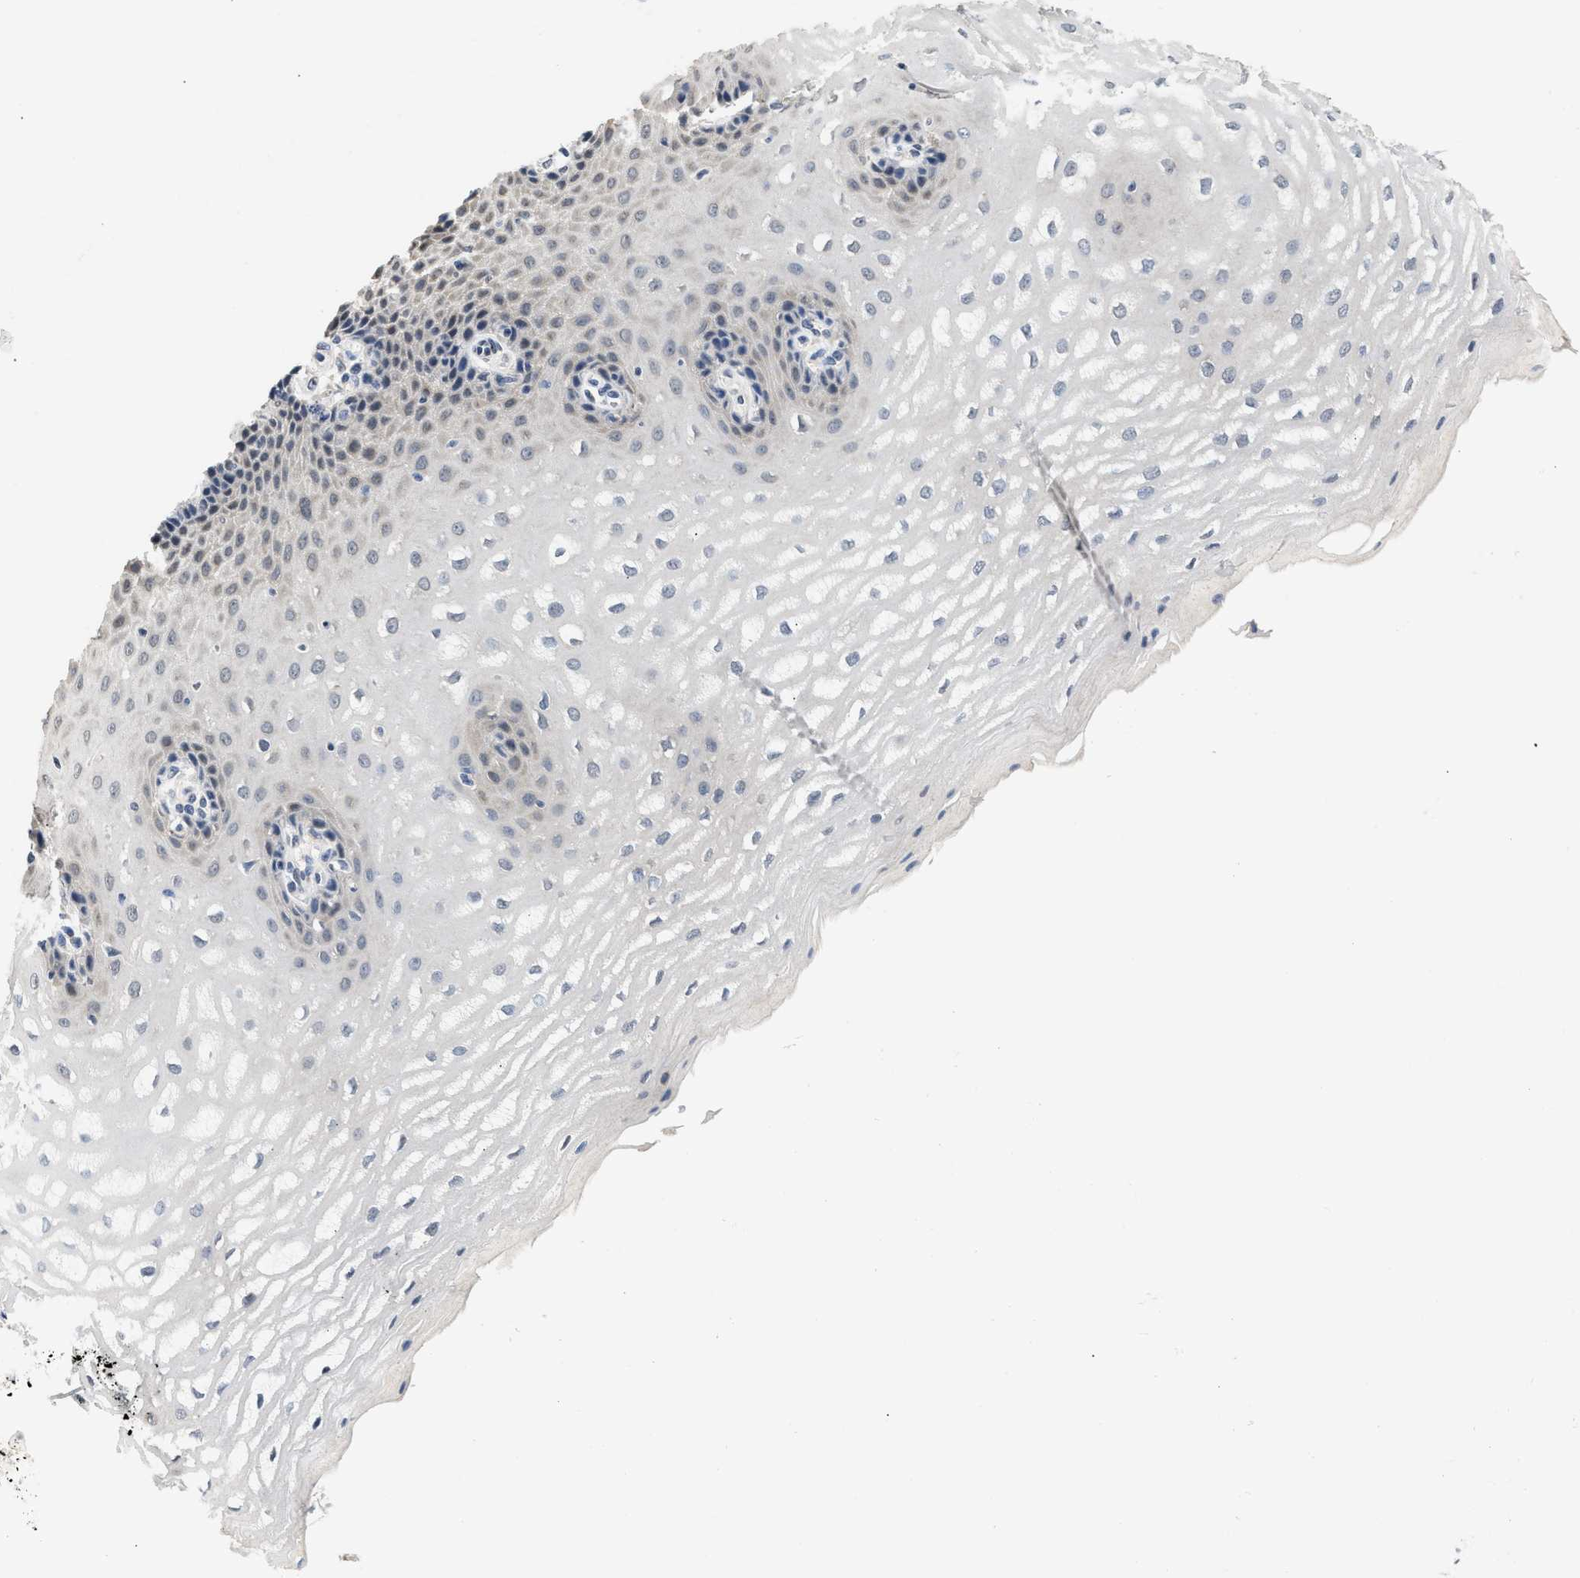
{"staining": {"intensity": "negative", "quantity": "none", "location": "none"}, "tissue": "esophagus", "cell_type": "Squamous epithelial cells", "image_type": "normal", "snomed": [{"axis": "morphology", "description": "Normal tissue, NOS"}, {"axis": "topography", "description": "Esophagus"}], "caption": "DAB immunohistochemical staining of normal human esophagus shows no significant expression in squamous epithelial cells. (DAB (3,3'-diaminobenzidine) immunohistochemistry (IHC) with hematoxylin counter stain).", "gene": "PPM1L", "patient": {"sex": "male", "age": 54}}